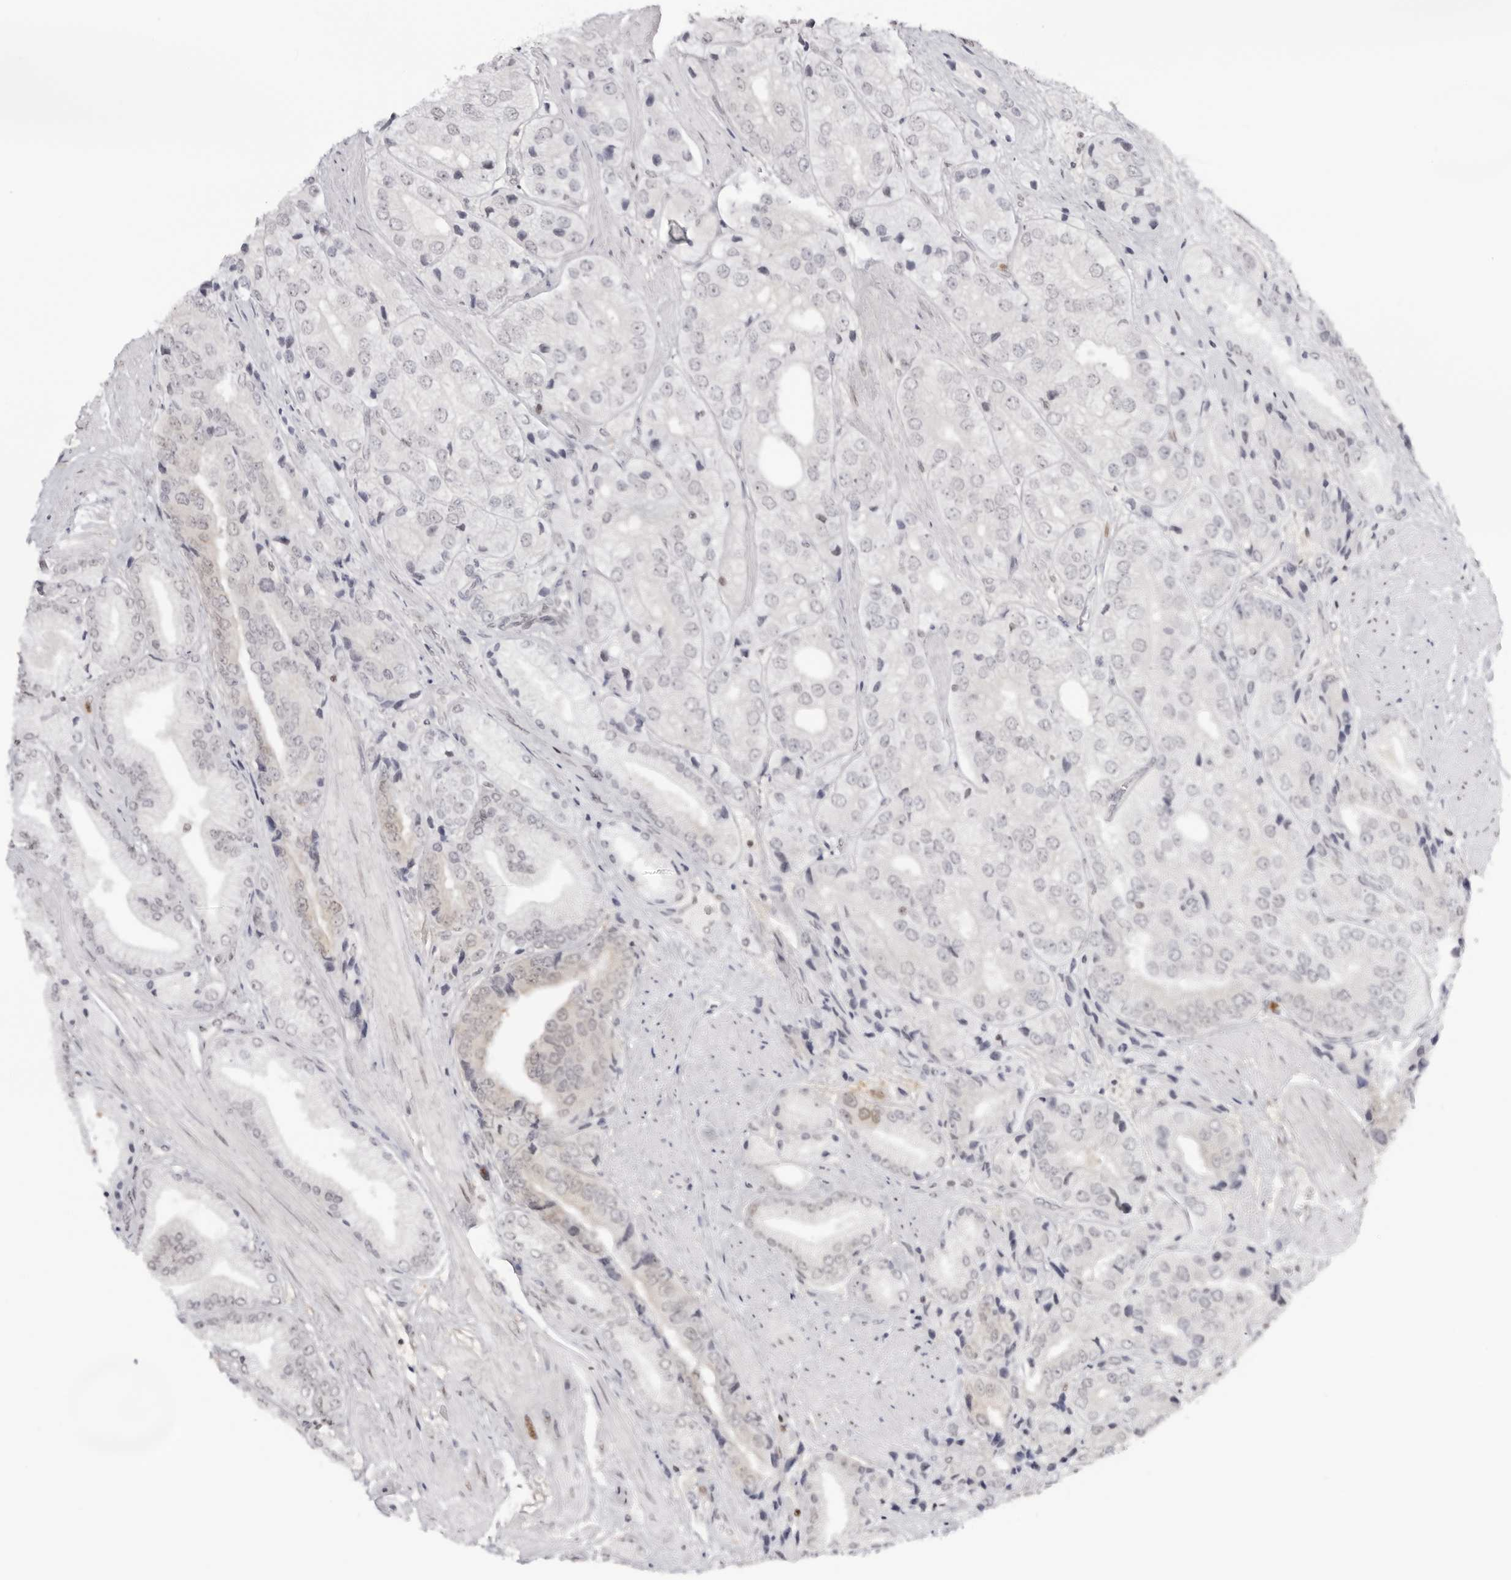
{"staining": {"intensity": "negative", "quantity": "none", "location": "none"}, "tissue": "prostate cancer", "cell_type": "Tumor cells", "image_type": "cancer", "snomed": [{"axis": "morphology", "description": "Adenocarcinoma, High grade"}, {"axis": "topography", "description": "Prostate"}], "caption": "The IHC micrograph has no significant expression in tumor cells of prostate cancer (high-grade adenocarcinoma) tissue. (DAB IHC visualized using brightfield microscopy, high magnification).", "gene": "RNF146", "patient": {"sex": "male", "age": 50}}